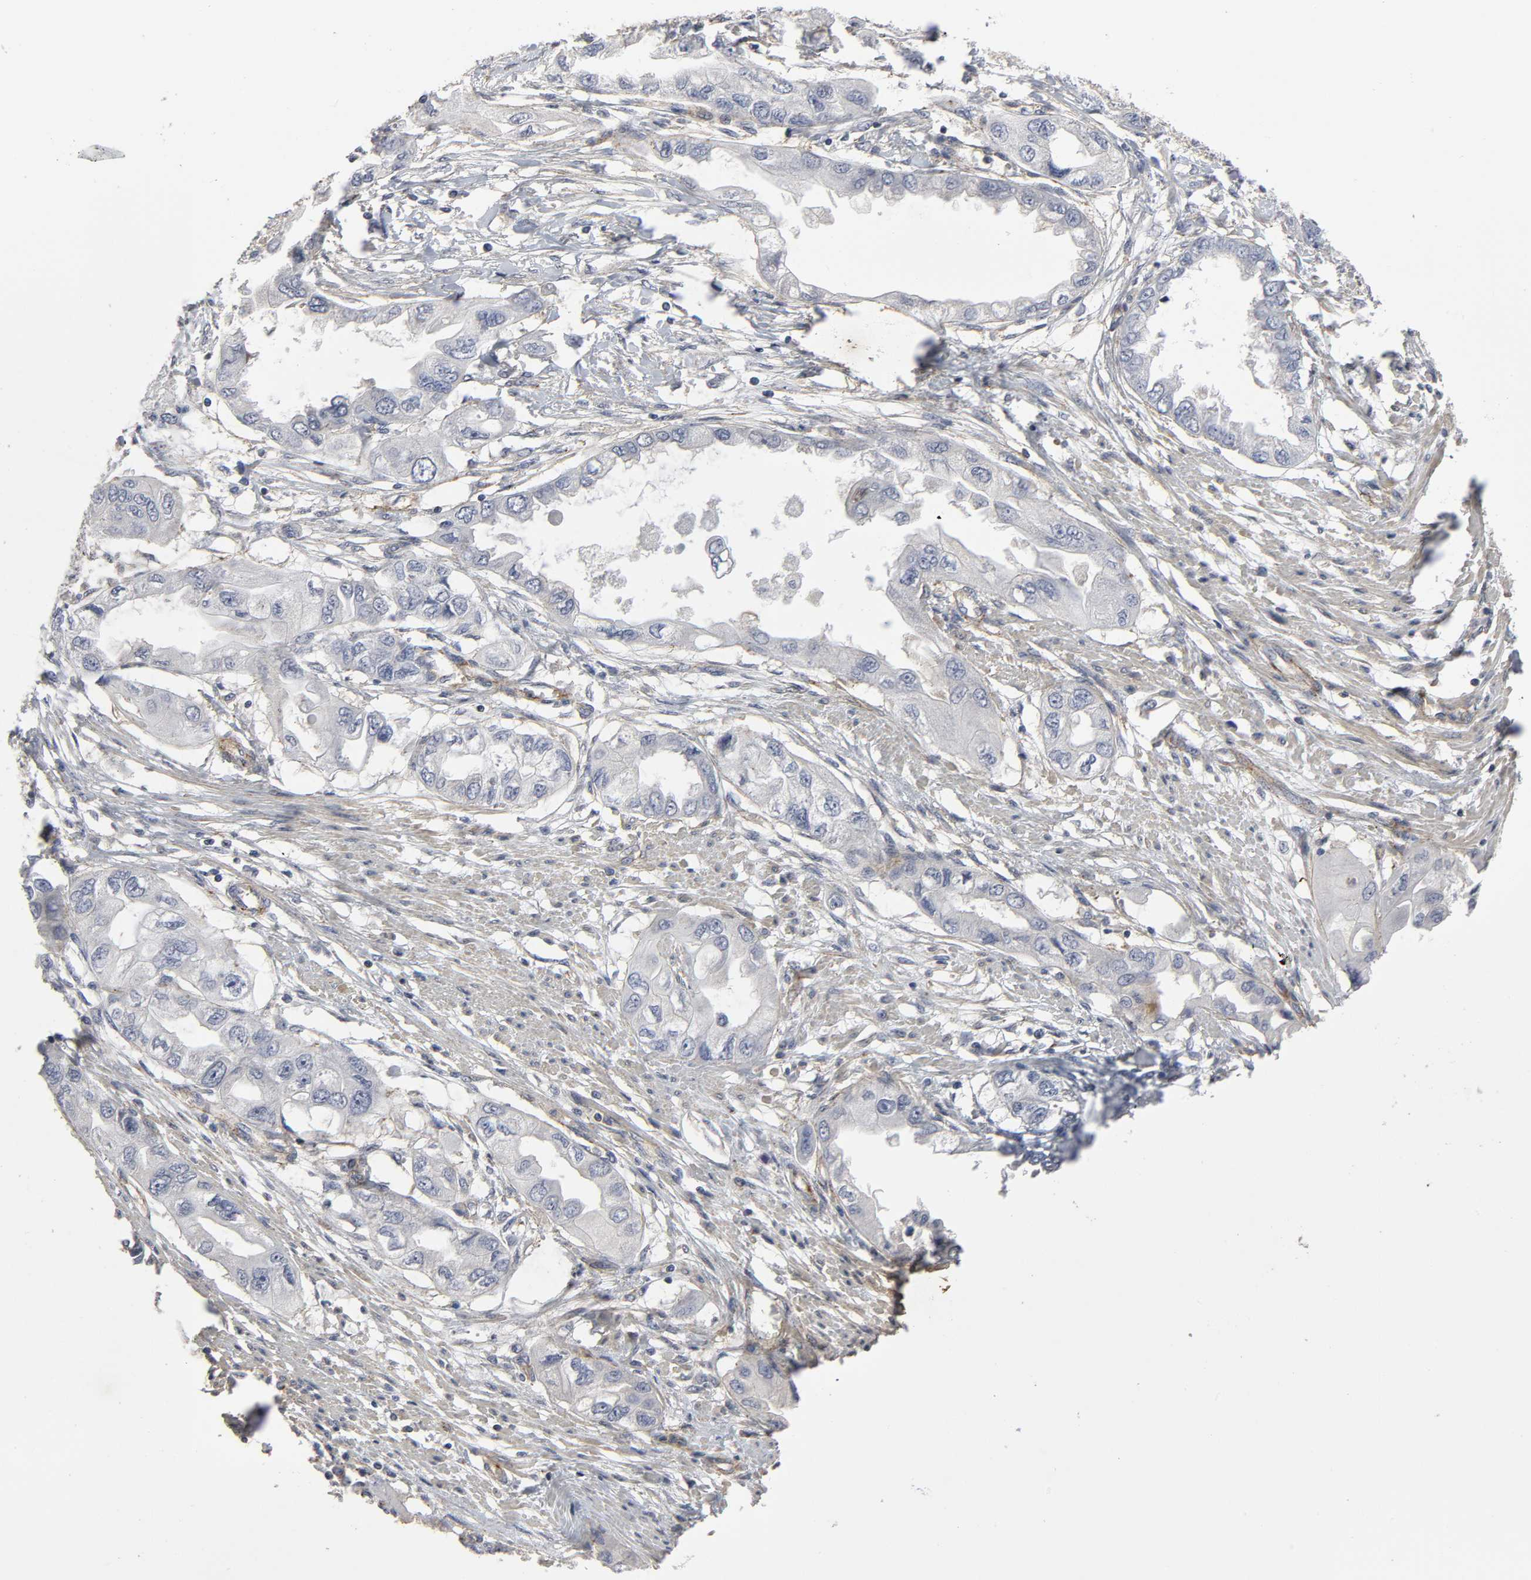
{"staining": {"intensity": "negative", "quantity": "none", "location": "none"}, "tissue": "endometrial cancer", "cell_type": "Tumor cells", "image_type": "cancer", "snomed": [{"axis": "morphology", "description": "Adenocarcinoma, NOS"}, {"axis": "topography", "description": "Endometrium"}], "caption": "Tumor cells show no significant protein positivity in endometrial adenocarcinoma.", "gene": "SH3GLB1", "patient": {"sex": "female", "age": 67}}